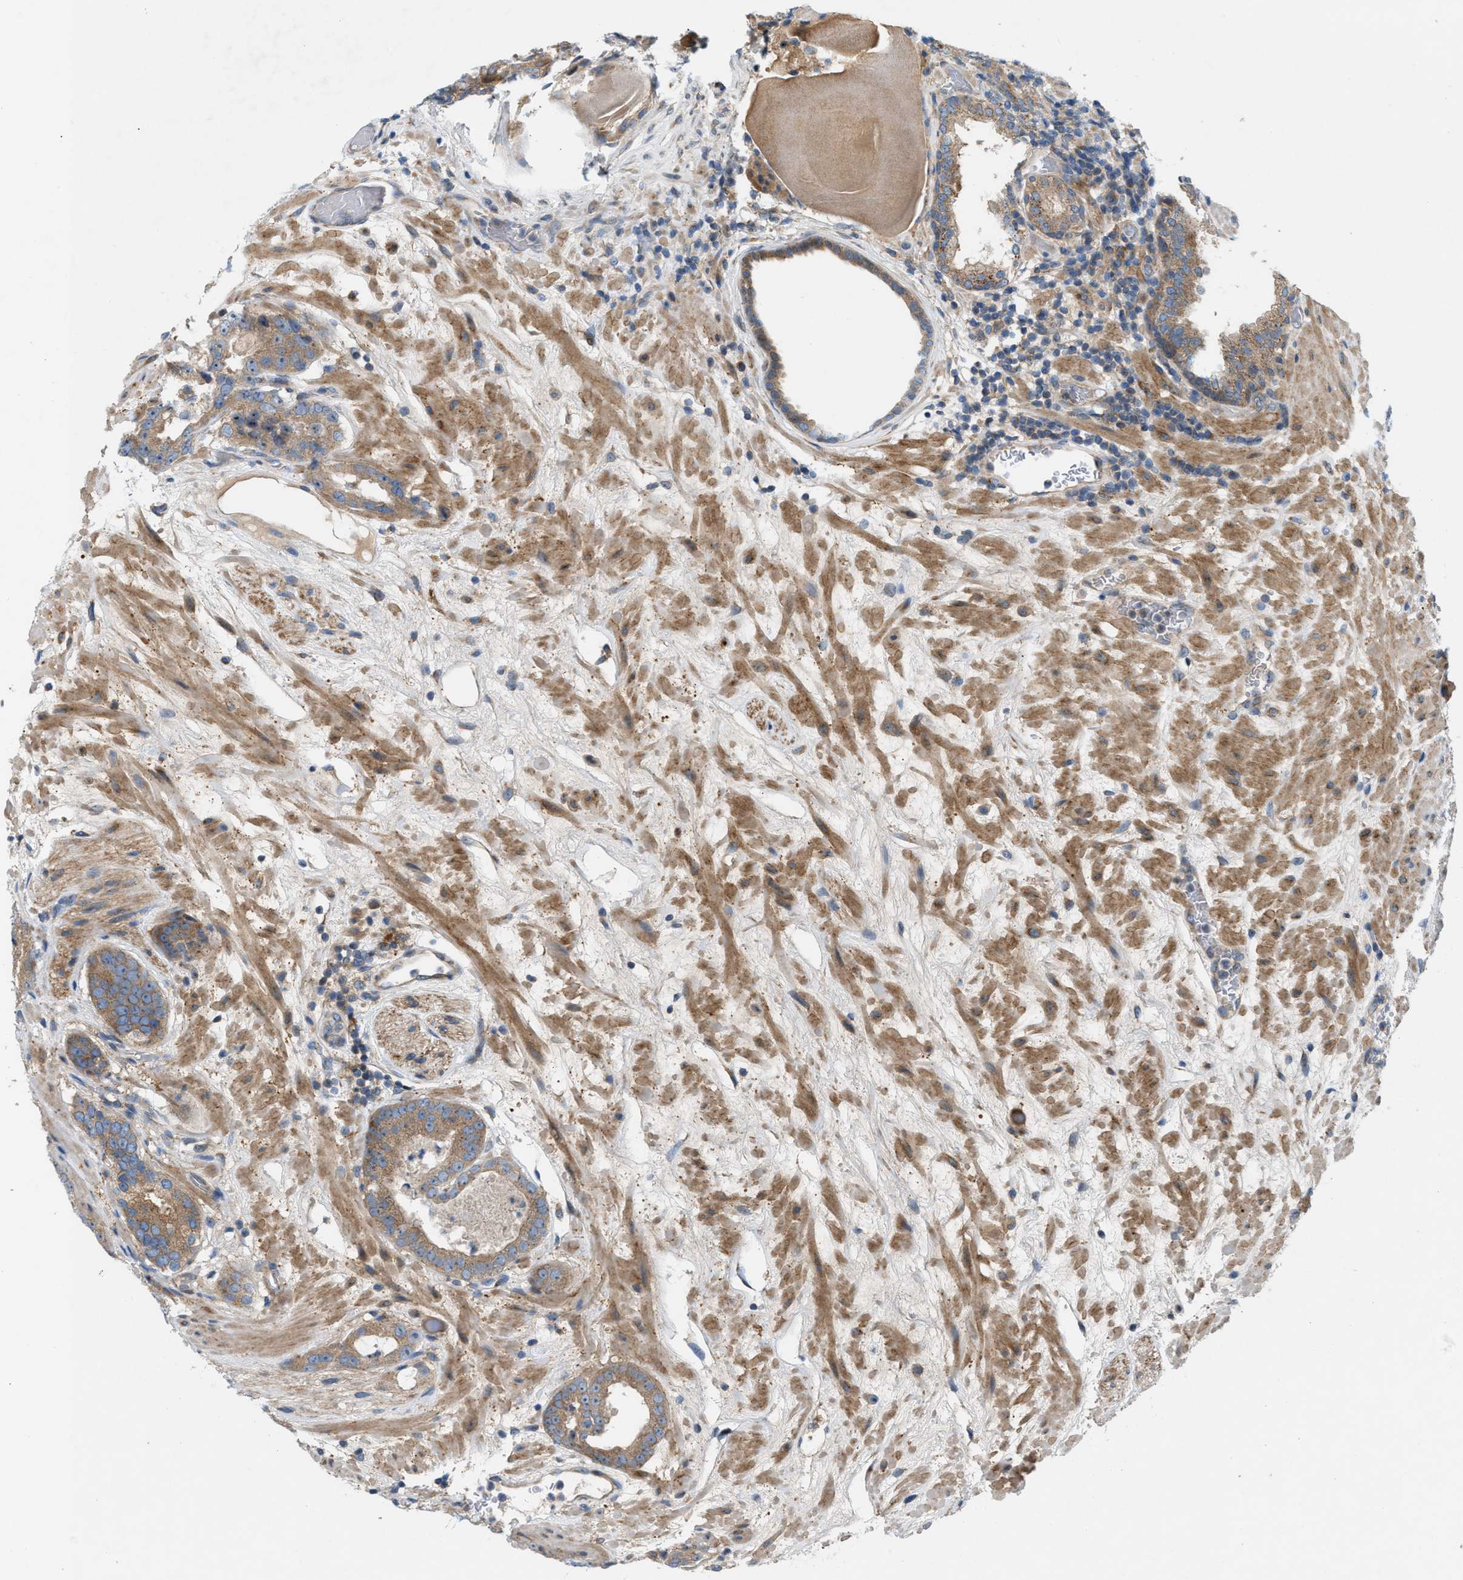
{"staining": {"intensity": "moderate", "quantity": ">75%", "location": "cytoplasmic/membranous"}, "tissue": "prostate cancer", "cell_type": "Tumor cells", "image_type": "cancer", "snomed": [{"axis": "morphology", "description": "Adenocarcinoma, Low grade"}, {"axis": "topography", "description": "Prostate"}], "caption": "Immunohistochemistry (IHC) image of neoplastic tissue: human prostate cancer (low-grade adenocarcinoma) stained using immunohistochemistry (IHC) displays medium levels of moderate protein expression localized specifically in the cytoplasmic/membranous of tumor cells, appearing as a cytoplasmic/membranous brown color.", "gene": "CYB5D1", "patient": {"sex": "male", "age": 69}}